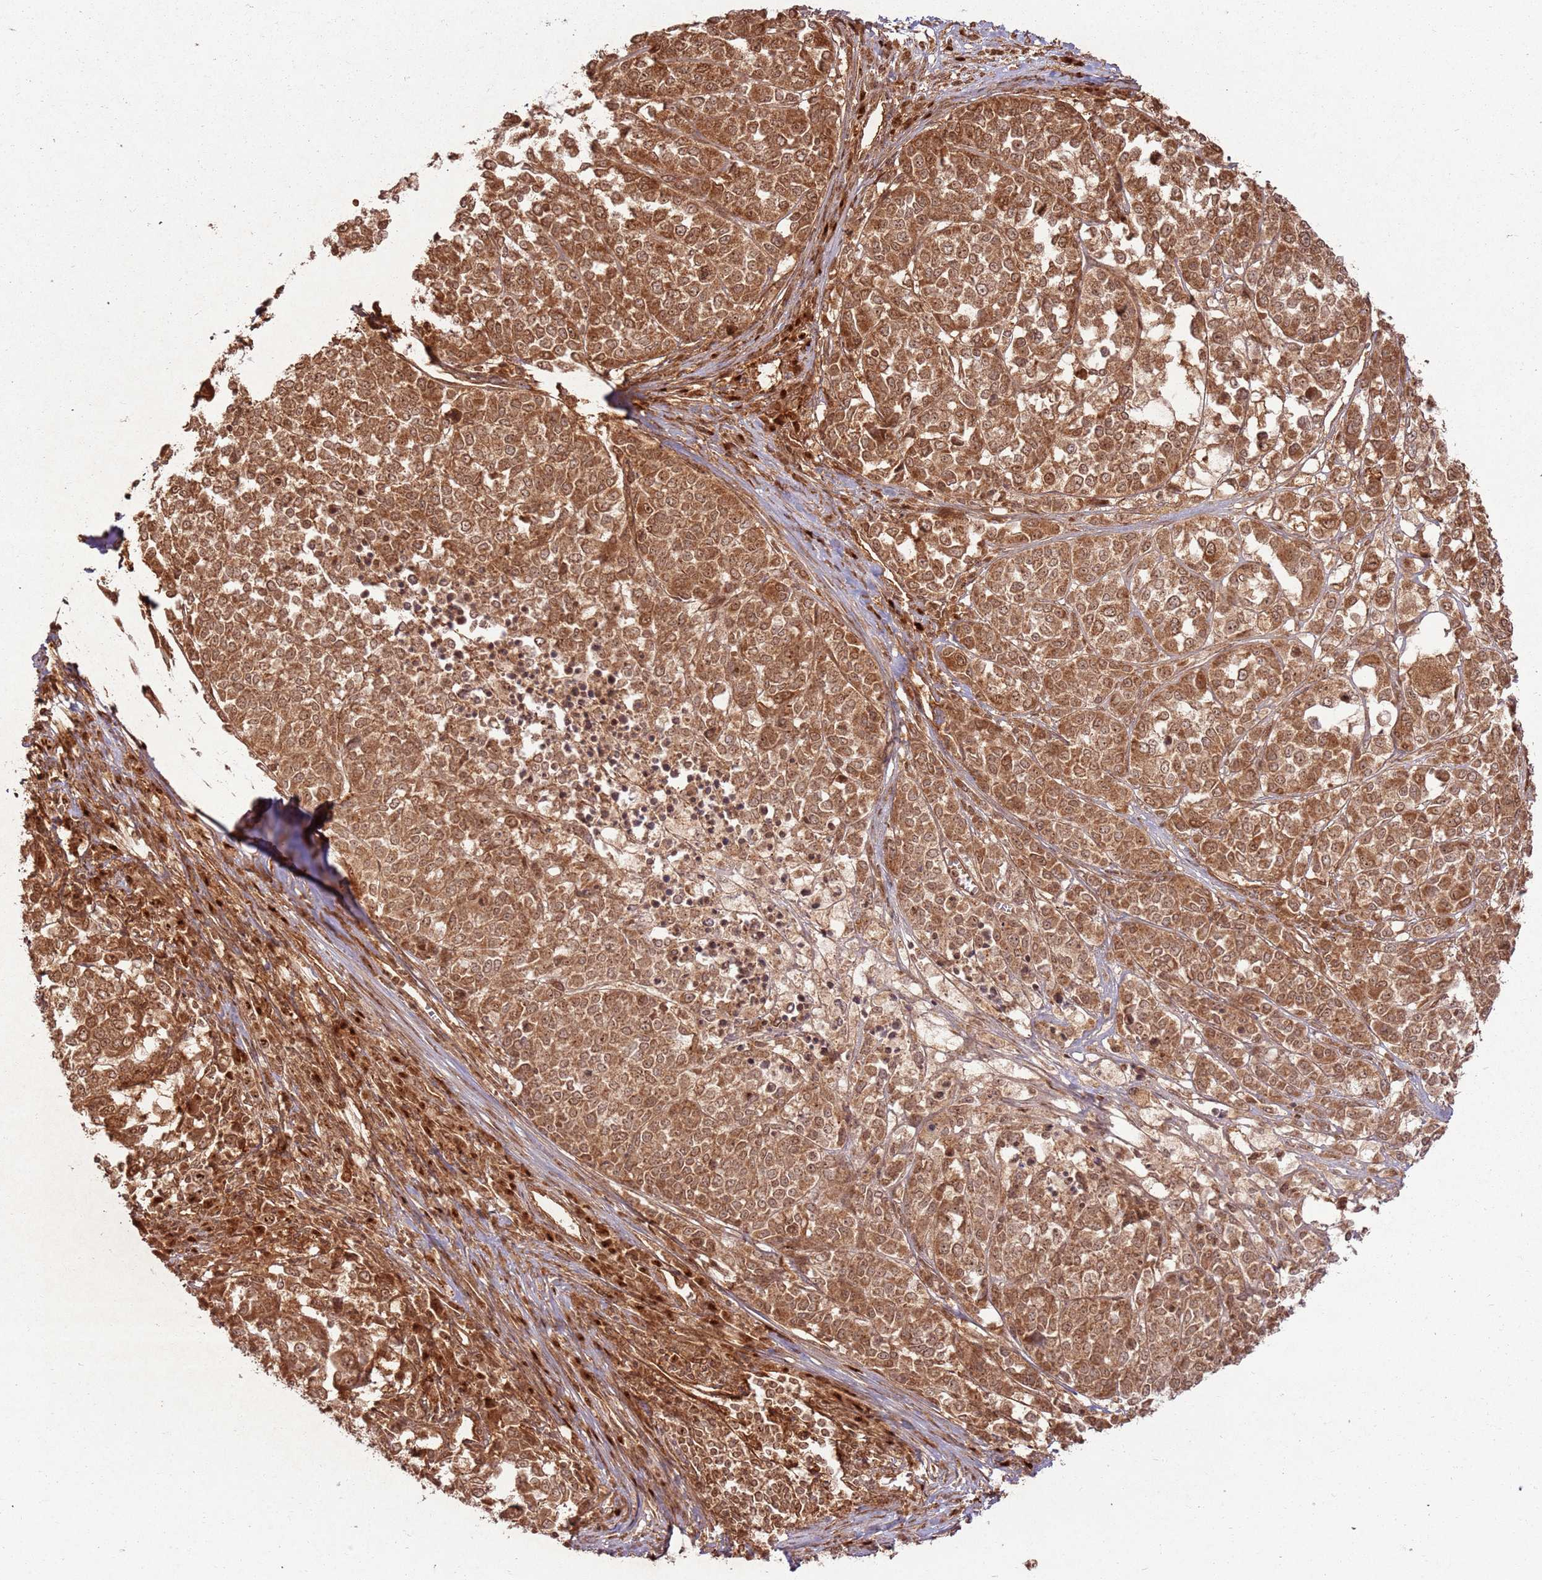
{"staining": {"intensity": "strong", "quantity": ">75%", "location": "cytoplasmic/membranous,nuclear"}, "tissue": "melanoma", "cell_type": "Tumor cells", "image_type": "cancer", "snomed": [{"axis": "morphology", "description": "Malignant melanoma, Metastatic site"}, {"axis": "topography", "description": "Lymph node"}], "caption": "Malignant melanoma (metastatic site) was stained to show a protein in brown. There is high levels of strong cytoplasmic/membranous and nuclear staining in approximately >75% of tumor cells. The staining was performed using DAB to visualize the protein expression in brown, while the nuclei were stained in blue with hematoxylin (Magnification: 20x).", "gene": "TBC1D13", "patient": {"sex": "male", "age": 44}}